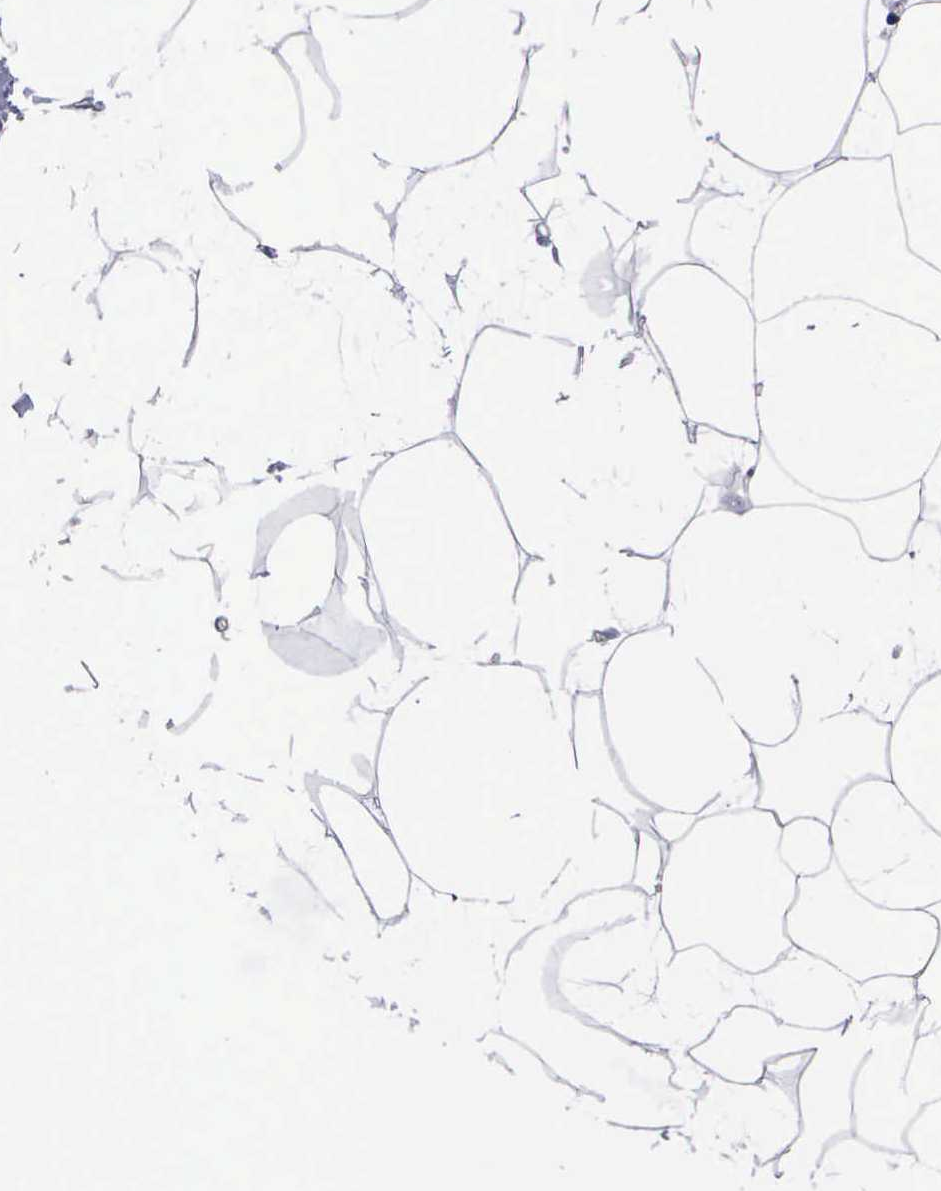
{"staining": {"intensity": "negative", "quantity": "none", "location": "none"}, "tissue": "adipose tissue", "cell_type": "Adipocytes", "image_type": "normal", "snomed": [{"axis": "morphology", "description": "Normal tissue, NOS"}, {"axis": "topography", "description": "Breast"}], "caption": "DAB (3,3'-diaminobenzidine) immunohistochemical staining of normal human adipose tissue reveals no significant staining in adipocytes. (DAB IHC with hematoxylin counter stain).", "gene": "CTSL", "patient": {"sex": "female", "age": 45}}